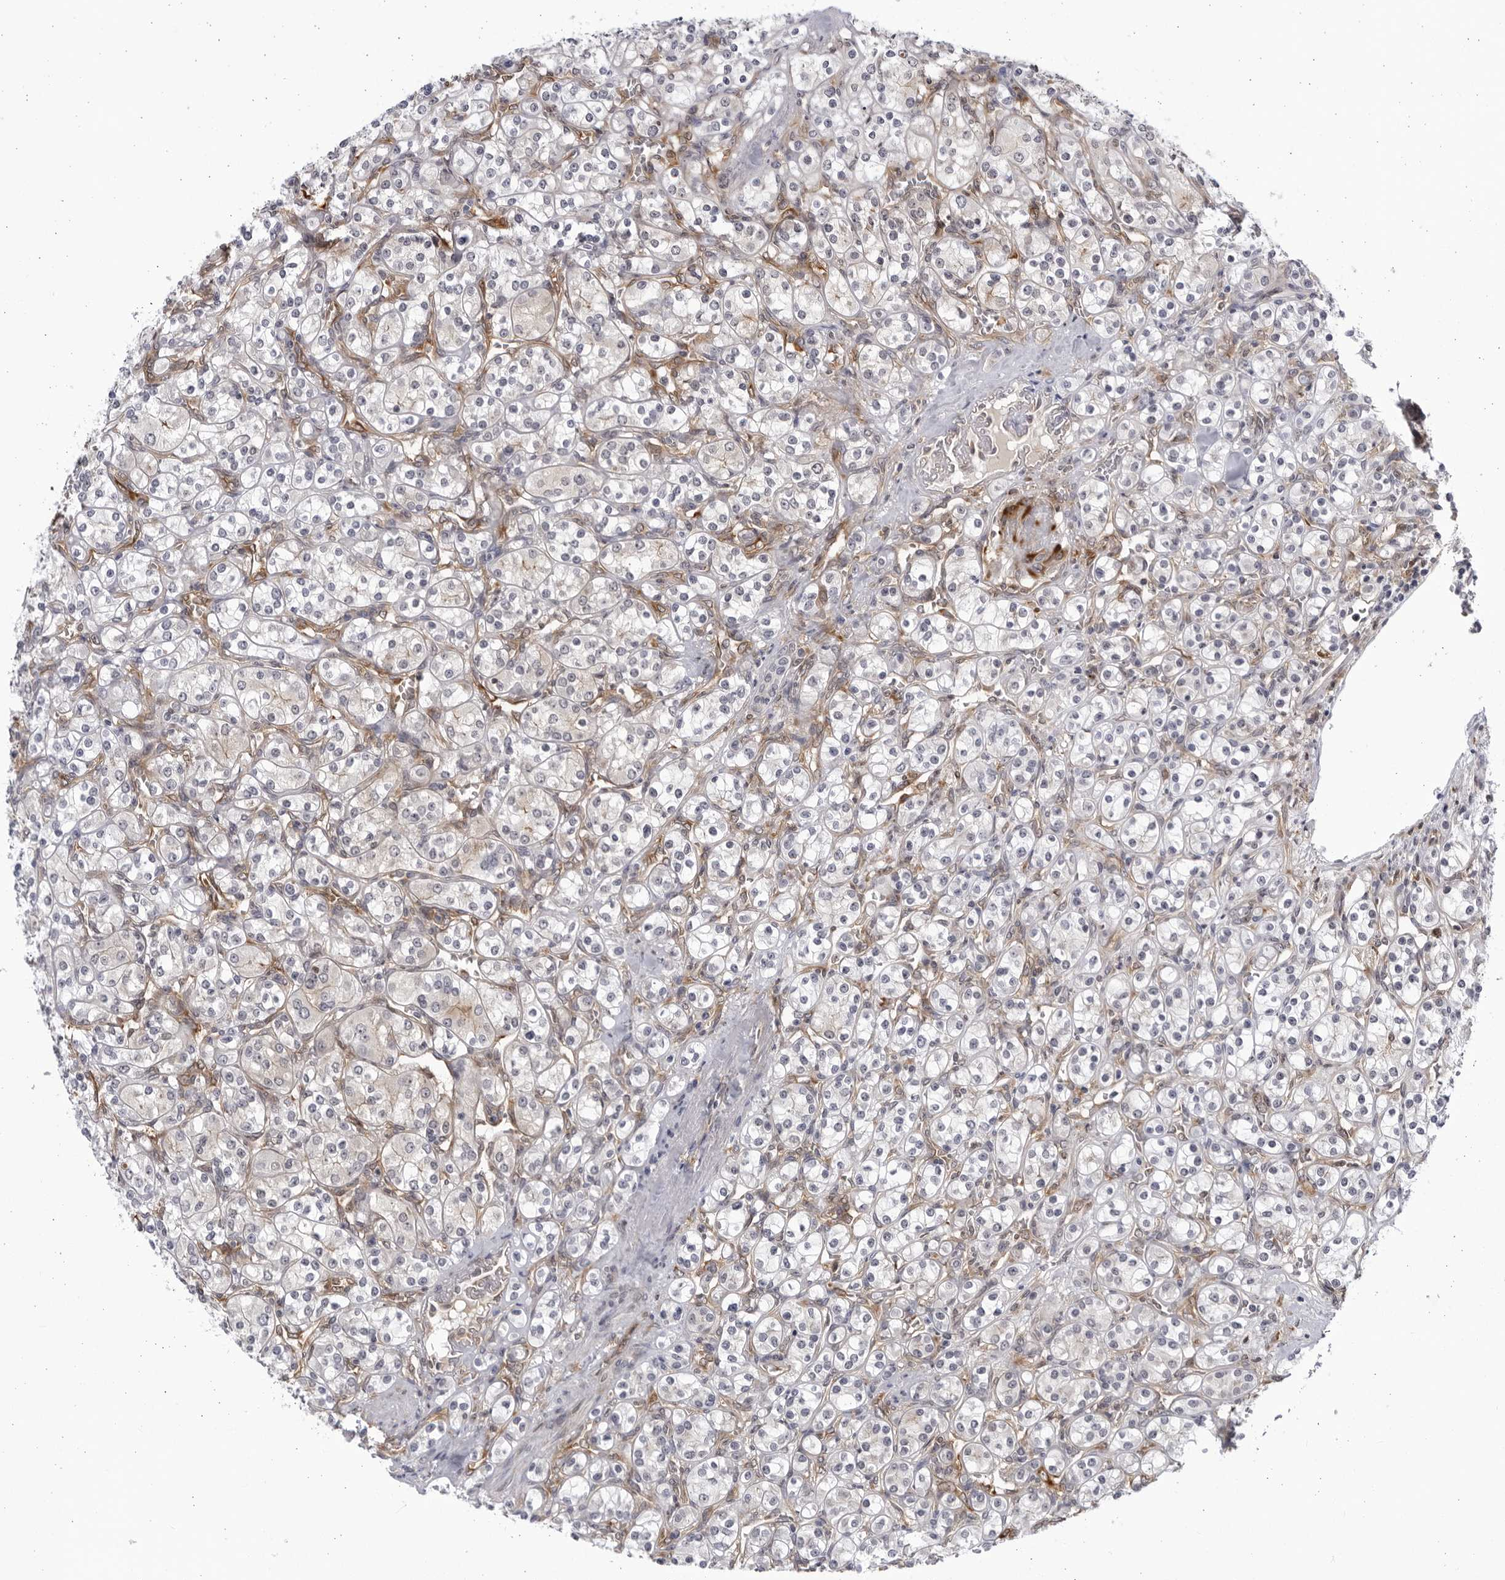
{"staining": {"intensity": "negative", "quantity": "none", "location": "none"}, "tissue": "renal cancer", "cell_type": "Tumor cells", "image_type": "cancer", "snomed": [{"axis": "morphology", "description": "Adenocarcinoma, NOS"}, {"axis": "topography", "description": "Kidney"}], "caption": "Renal cancer (adenocarcinoma) was stained to show a protein in brown. There is no significant expression in tumor cells. Nuclei are stained in blue.", "gene": "BMP2K", "patient": {"sex": "male", "age": 77}}